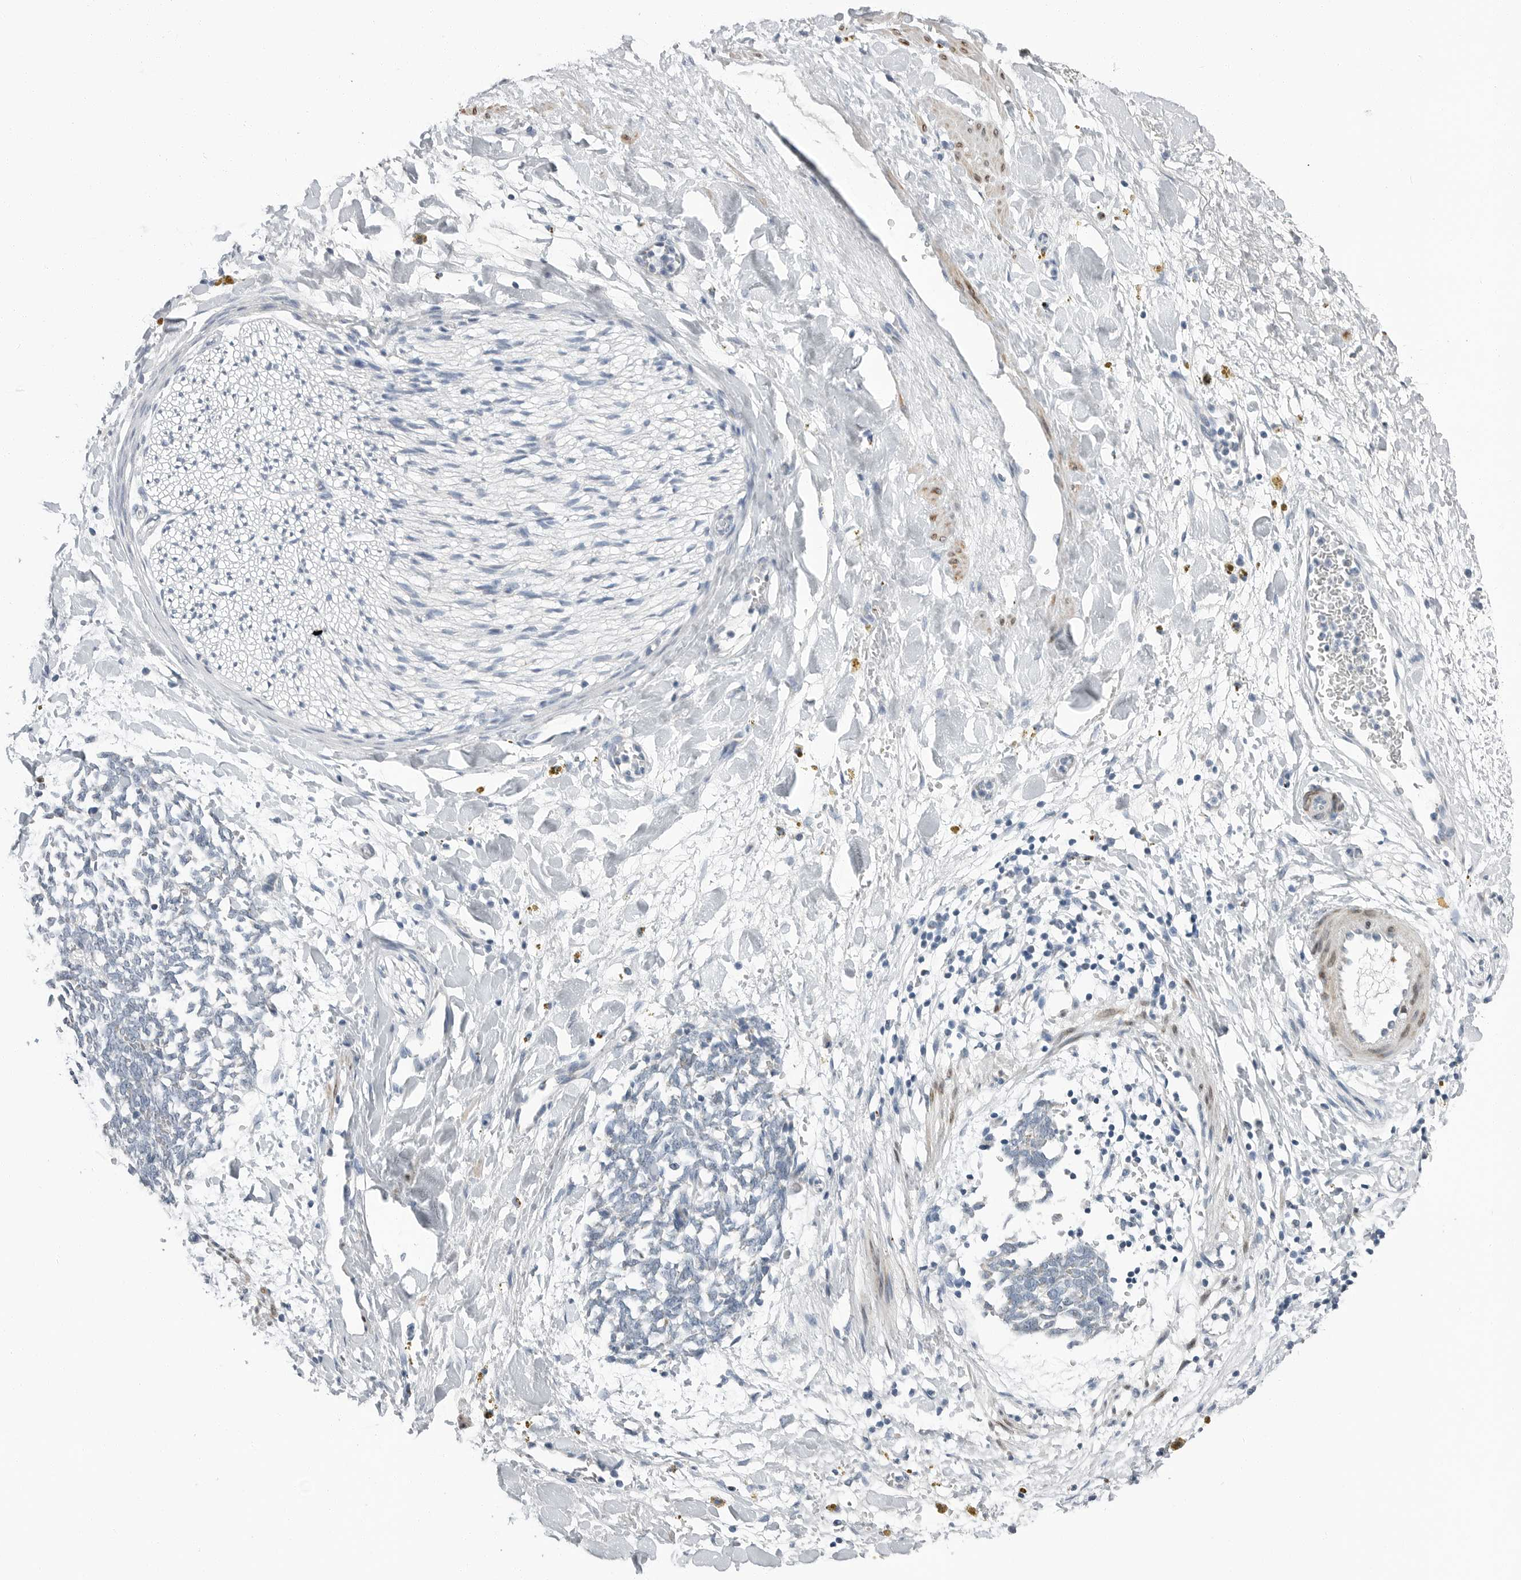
{"staining": {"intensity": "negative", "quantity": "none", "location": "none"}, "tissue": "adipose tissue", "cell_type": "Adipocytes", "image_type": "normal", "snomed": [{"axis": "morphology", "description": "Normal tissue, NOS"}, {"axis": "topography", "description": "Kidney"}, {"axis": "topography", "description": "Peripheral nerve tissue"}], "caption": "There is no significant staining in adipocytes of adipose tissue. Brightfield microscopy of immunohistochemistry stained with DAB (brown) and hematoxylin (blue), captured at high magnification.", "gene": "PLN", "patient": {"sex": "male", "age": 7}}